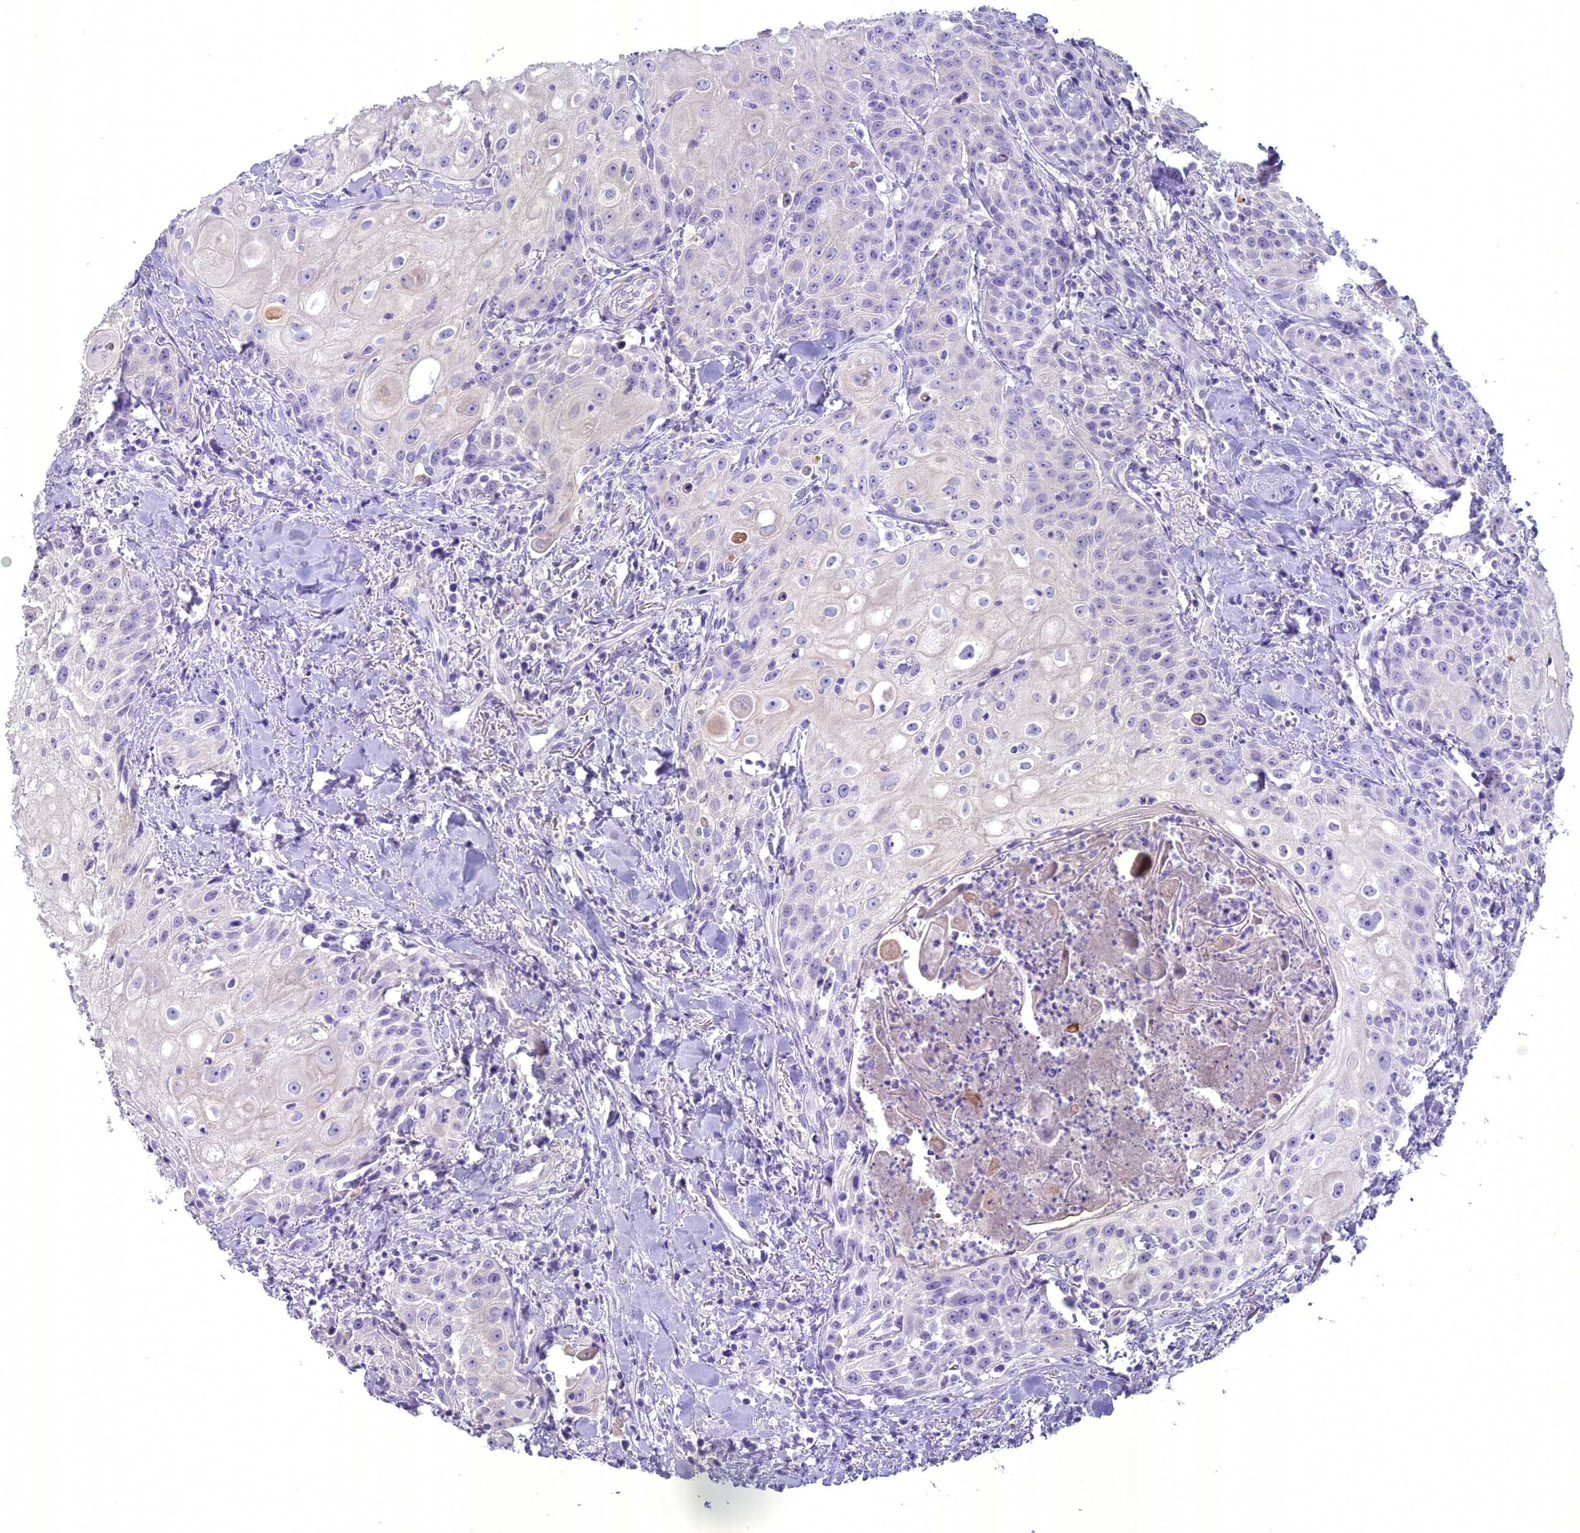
{"staining": {"intensity": "negative", "quantity": "none", "location": "none"}, "tissue": "head and neck cancer", "cell_type": "Tumor cells", "image_type": "cancer", "snomed": [{"axis": "morphology", "description": "Squamous cell carcinoma, NOS"}, {"axis": "topography", "description": "Oral tissue"}, {"axis": "topography", "description": "Head-Neck"}], "caption": "Immunohistochemical staining of squamous cell carcinoma (head and neck) shows no significant positivity in tumor cells.", "gene": "UNC80", "patient": {"sex": "female", "age": 82}}